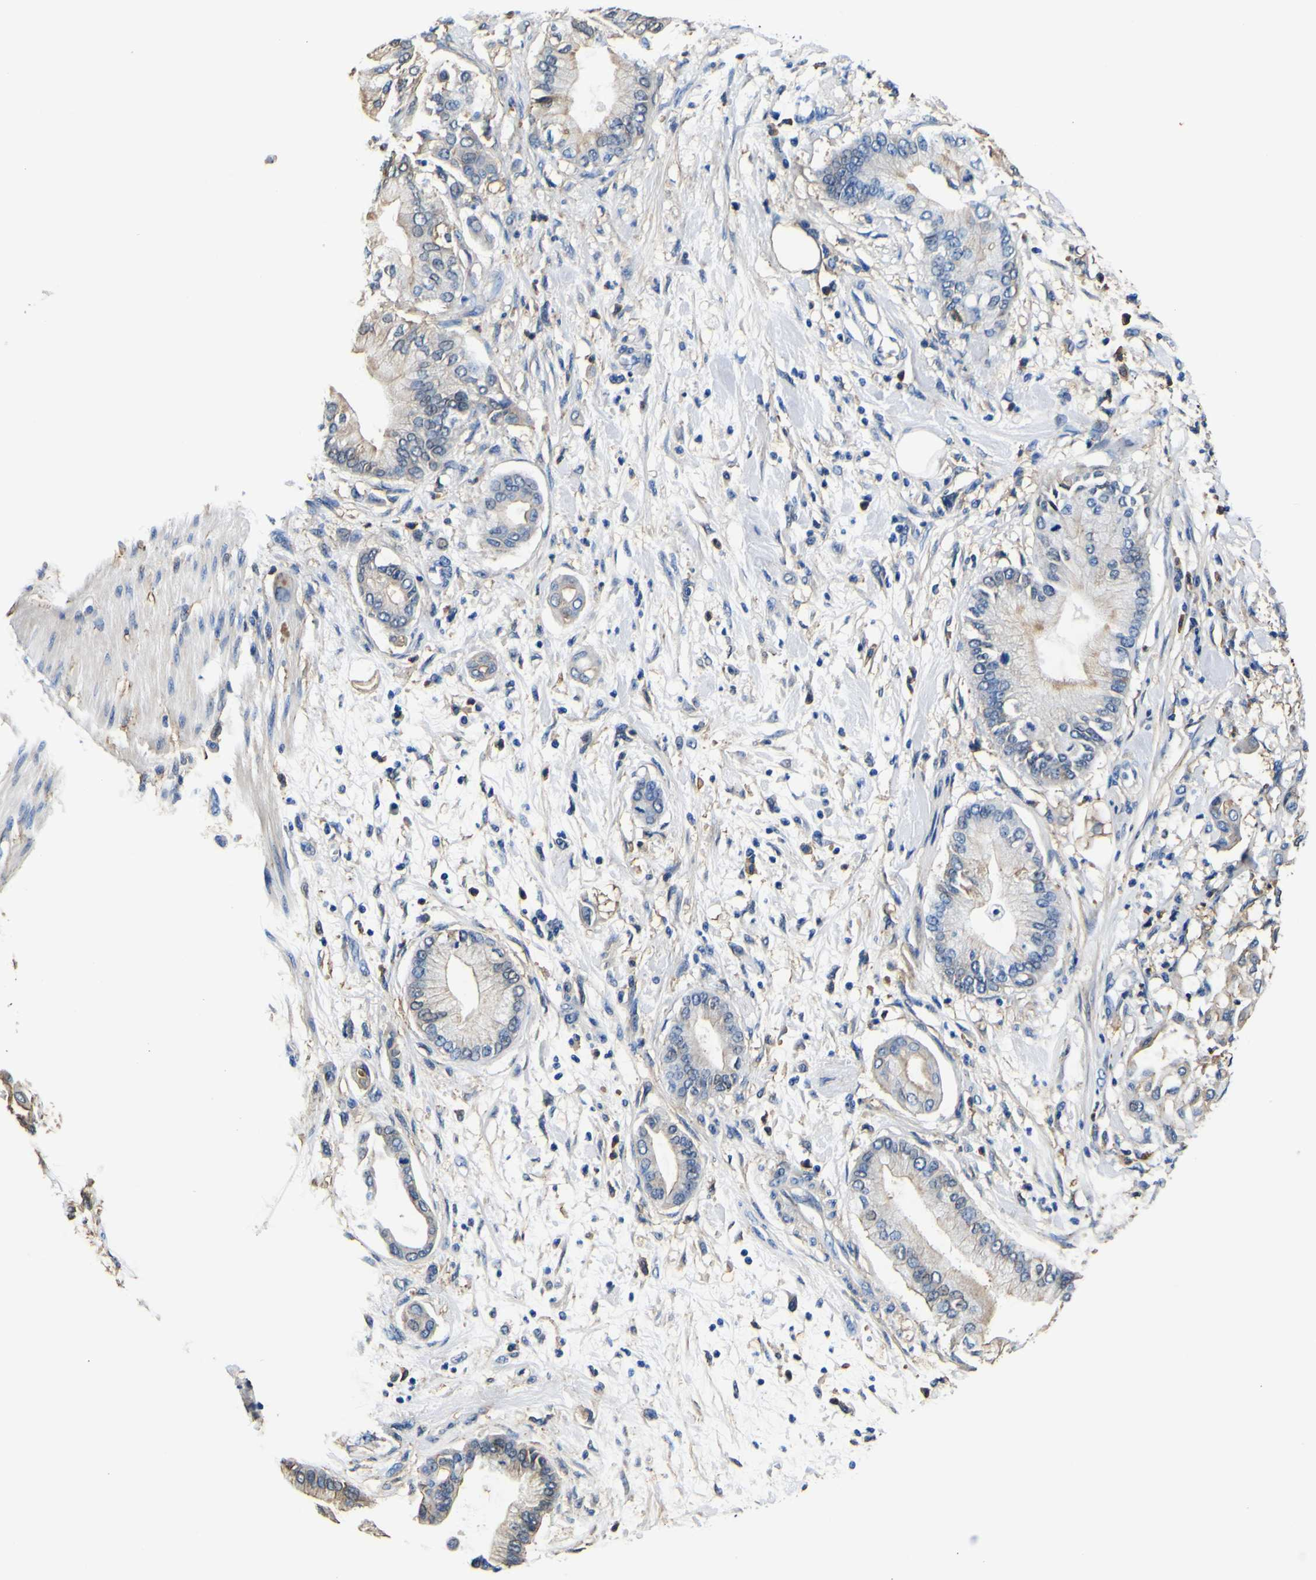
{"staining": {"intensity": "weak", "quantity": "25%-75%", "location": "cytoplasmic/membranous"}, "tissue": "pancreatic cancer", "cell_type": "Tumor cells", "image_type": "cancer", "snomed": [{"axis": "morphology", "description": "Adenocarcinoma, NOS"}, {"axis": "morphology", "description": "Adenocarcinoma, metastatic, NOS"}, {"axis": "topography", "description": "Lymph node"}, {"axis": "topography", "description": "Pancreas"}, {"axis": "topography", "description": "Duodenum"}], "caption": "Weak cytoplasmic/membranous positivity is seen in approximately 25%-75% of tumor cells in pancreatic cancer (adenocarcinoma).", "gene": "PXDN", "patient": {"sex": "female", "age": 64}}